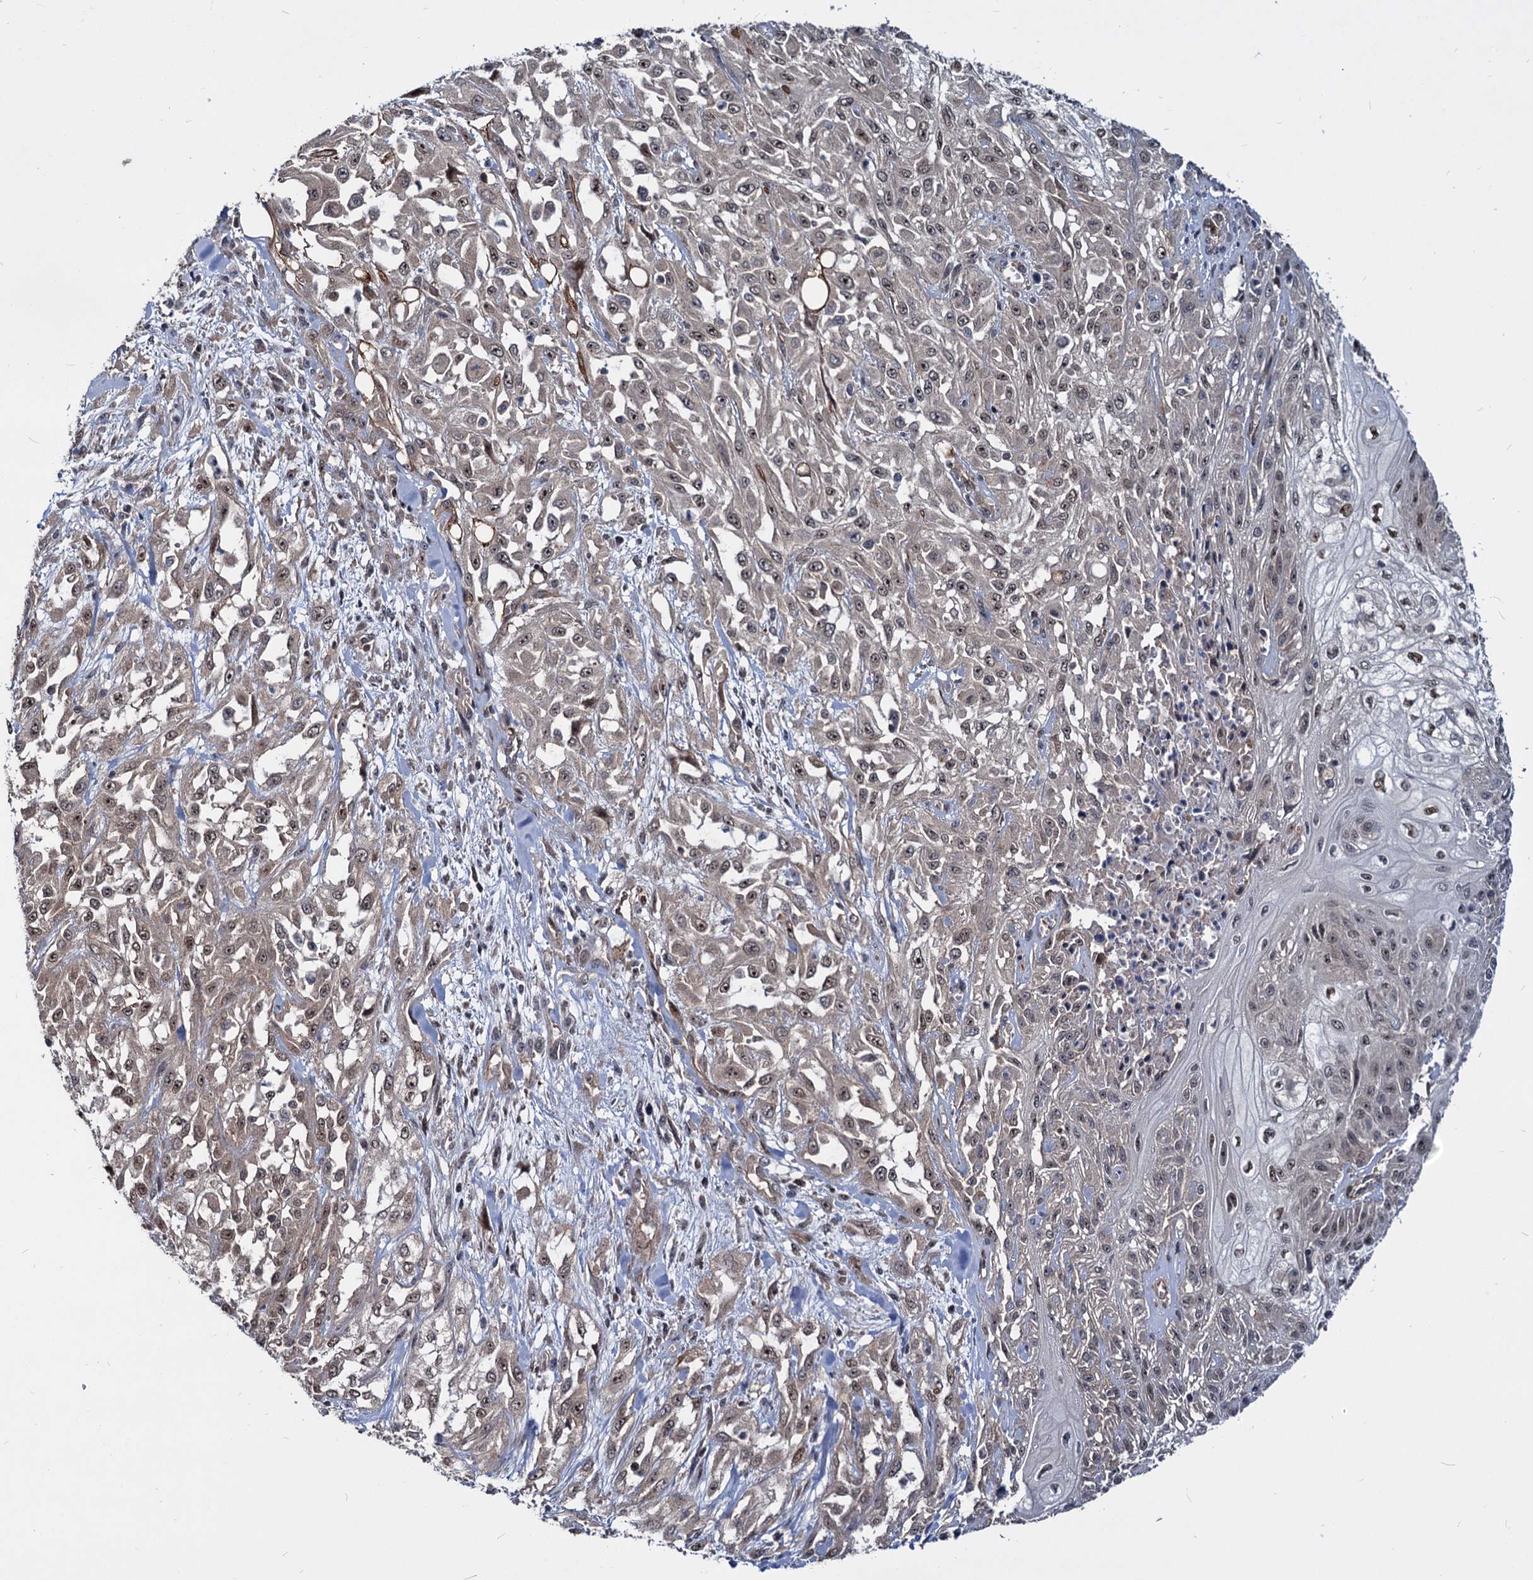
{"staining": {"intensity": "weak", "quantity": ">75%", "location": "nuclear"}, "tissue": "skin cancer", "cell_type": "Tumor cells", "image_type": "cancer", "snomed": [{"axis": "morphology", "description": "Squamous cell carcinoma, NOS"}, {"axis": "morphology", "description": "Squamous cell carcinoma, metastatic, NOS"}, {"axis": "topography", "description": "Skin"}, {"axis": "topography", "description": "Lymph node"}], "caption": "A photomicrograph of skin metastatic squamous cell carcinoma stained for a protein reveals weak nuclear brown staining in tumor cells. Immunohistochemistry (ihc) stains the protein of interest in brown and the nuclei are stained blue.", "gene": "UBLCP1", "patient": {"sex": "male", "age": 75}}